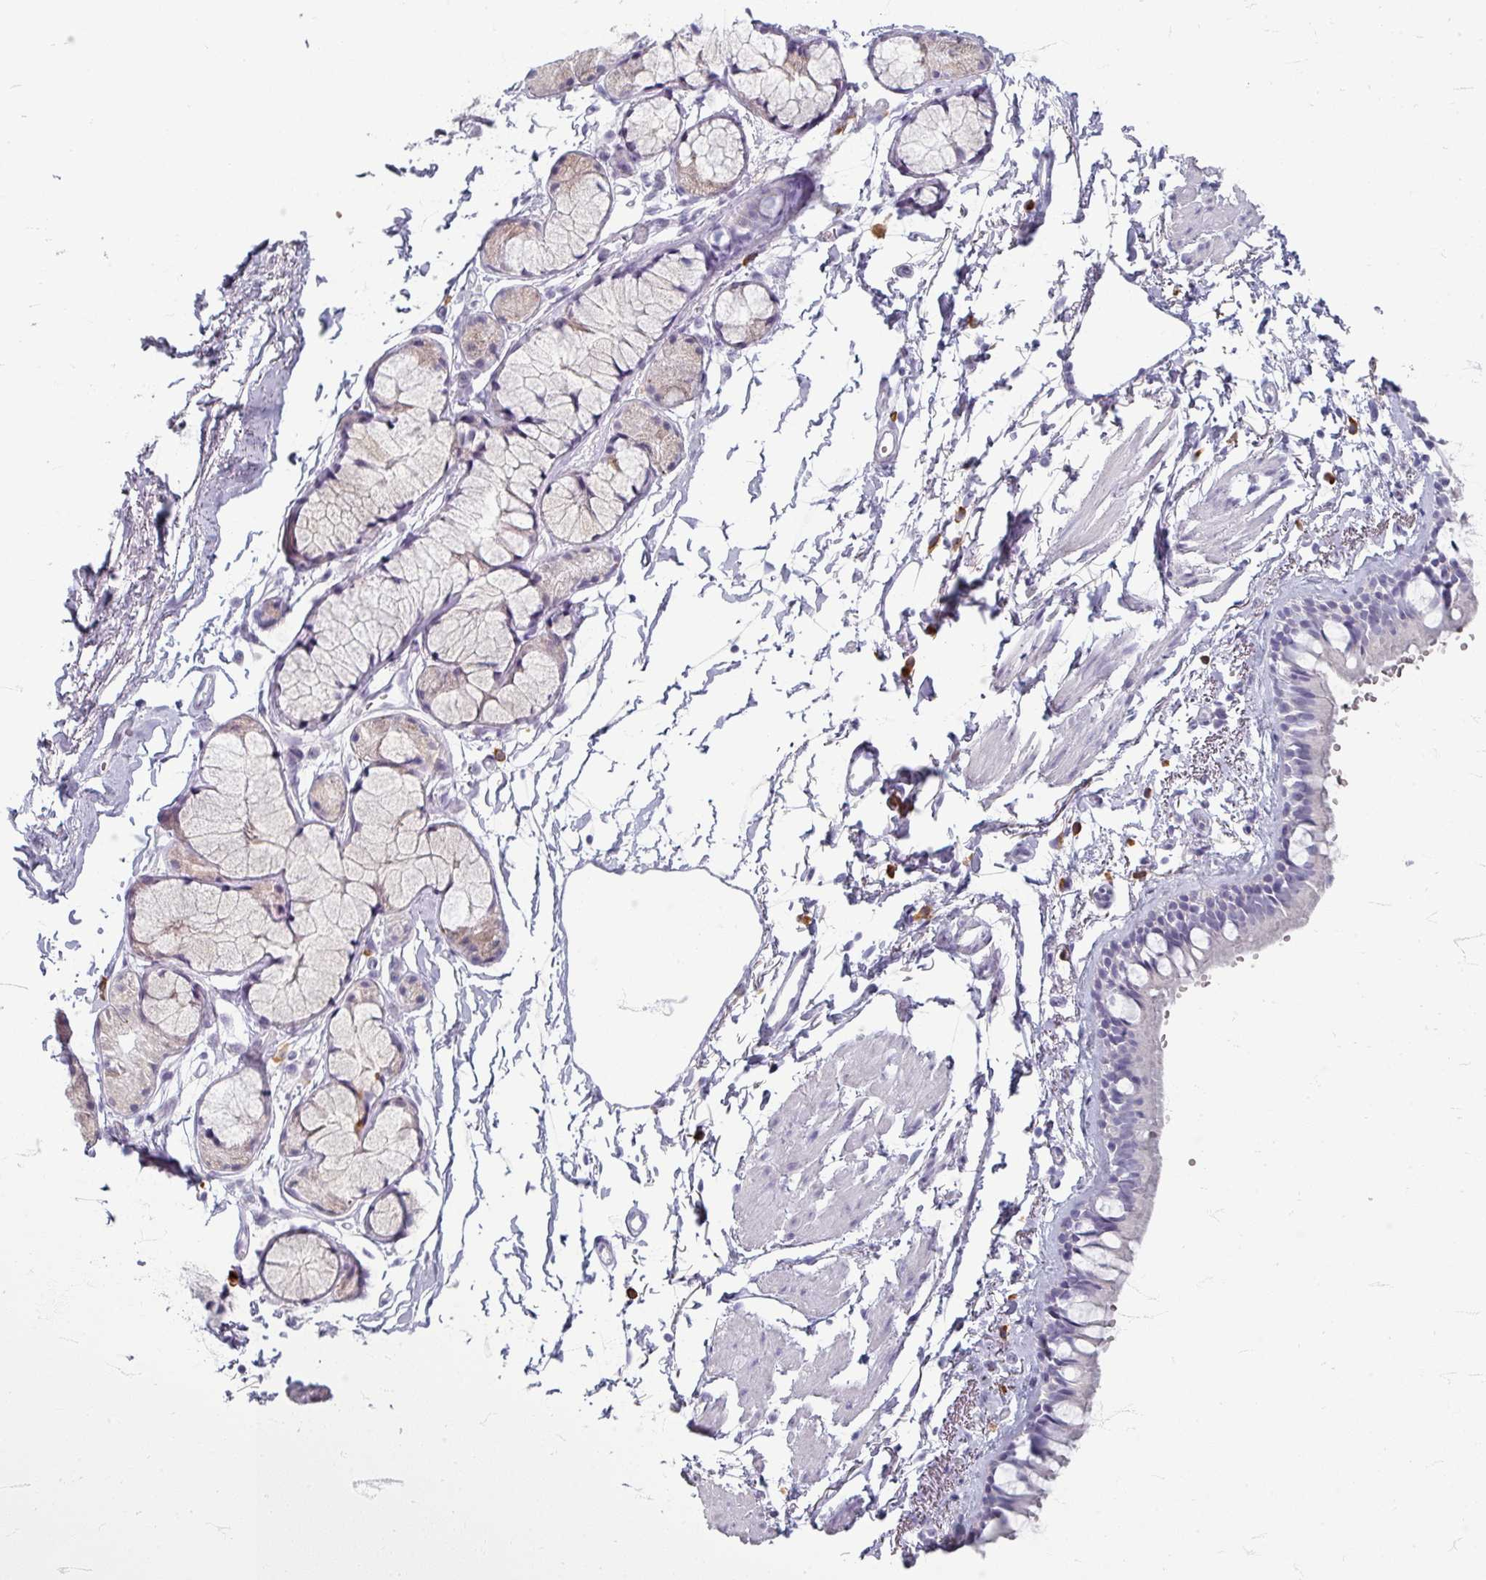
{"staining": {"intensity": "negative", "quantity": "none", "location": "none"}, "tissue": "bronchus", "cell_type": "Respiratory epithelial cells", "image_type": "normal", "snomed": [{"axis": "morphology", "description": "Normal tissue, NOS"}, {"axis": "topography", "description": "Cartilage tissue"}, {"axis": "topography", "description": "Bronchus"}, {"axis": "topography", "description": "Peripheral nerve tissue"}], "caption": "Image shows no significant protein staining in respiratory epithelial cells of normal bronchus.", "gene": "ZNF878", "patient": {"sex": "female", "age": 59}}